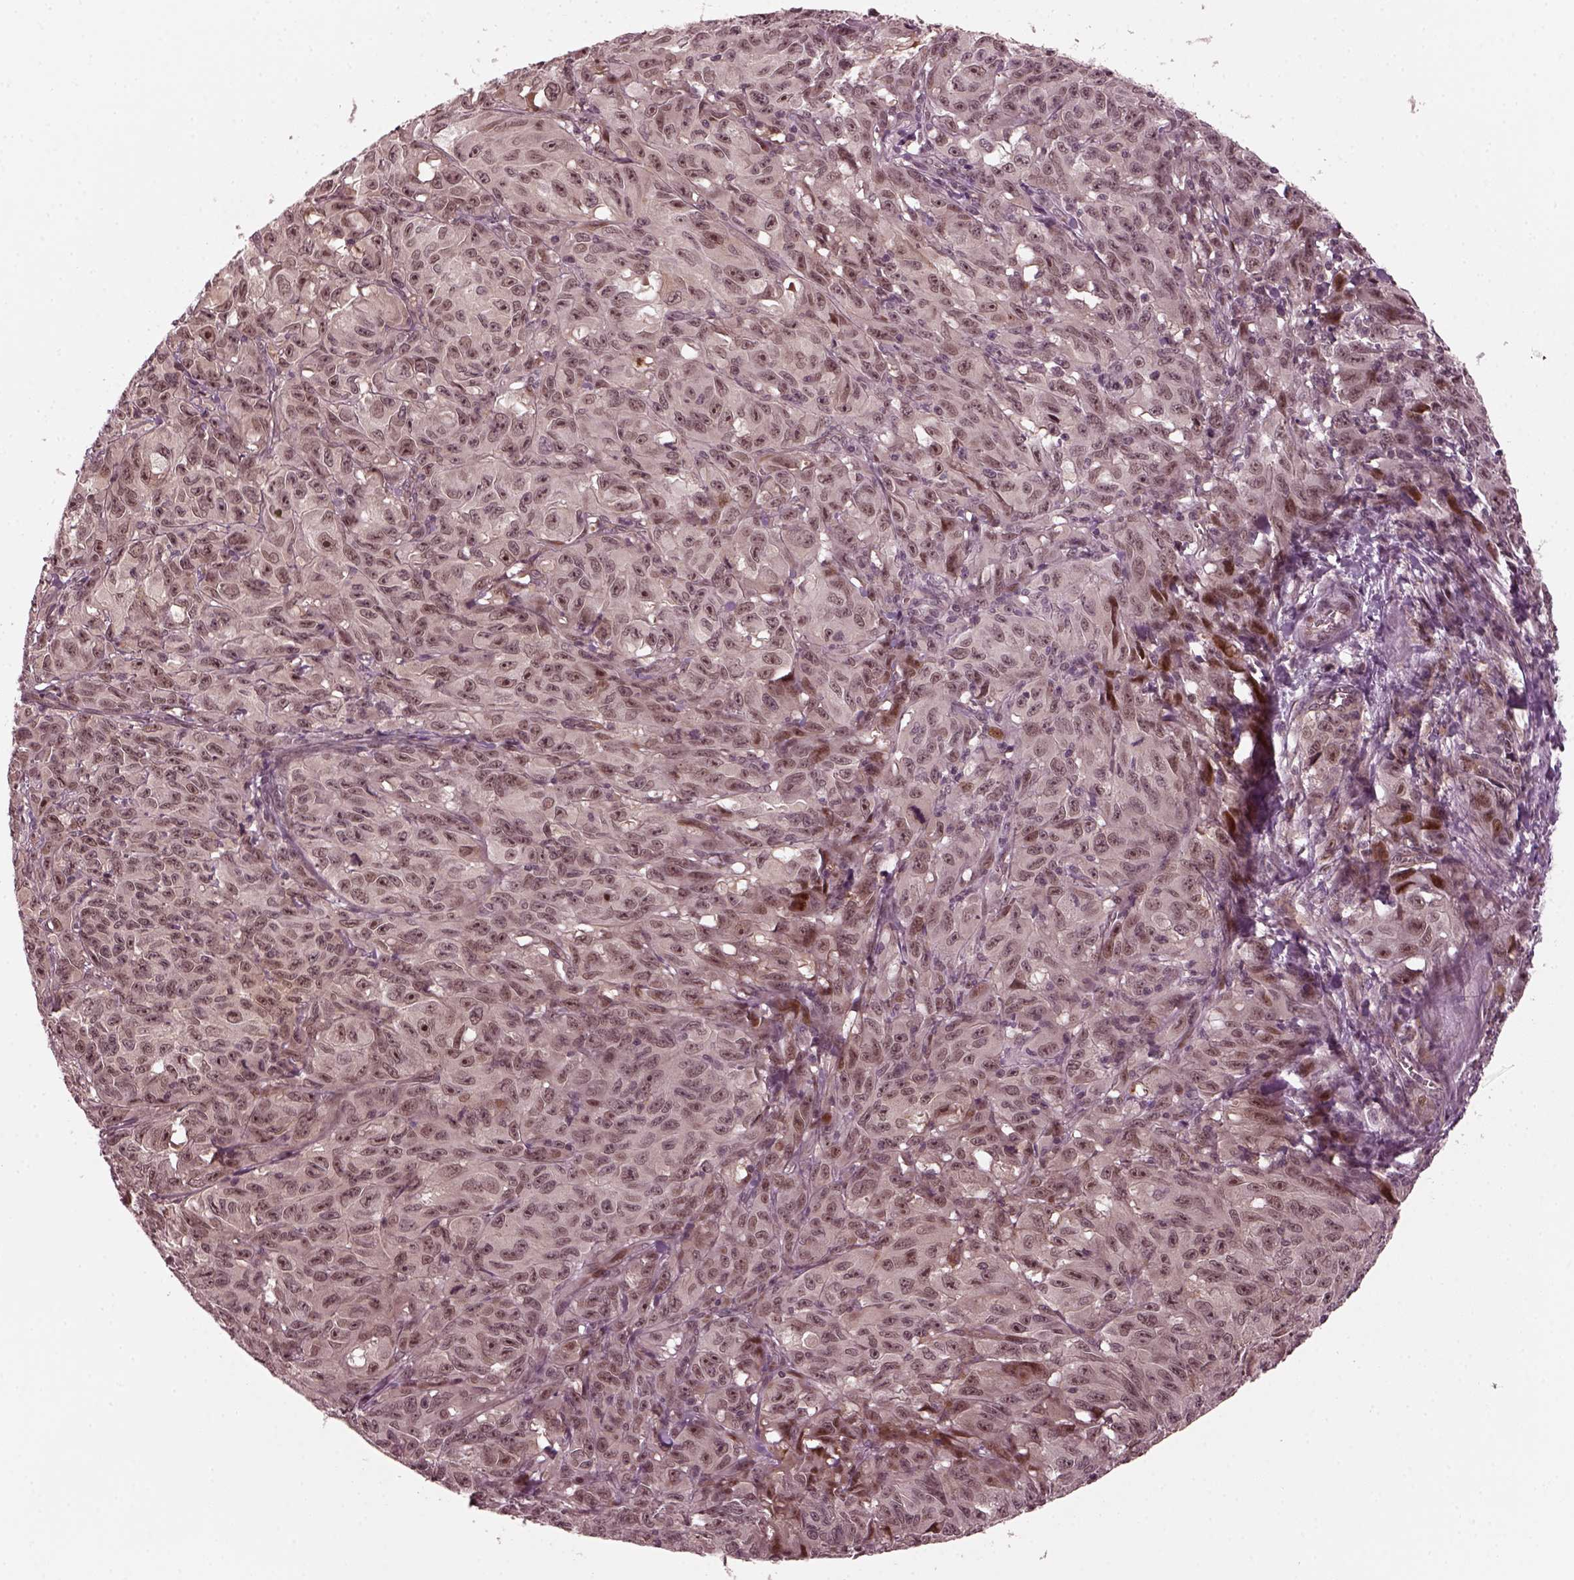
{"staining": {"intensity": "moderate", "quantity": "<25%", "location": "nuclear"}, "tissue": "melanoma", "cell_type": "Tumor cells", "image_type": "cancer", "snomed": [{"axis": "morphology", "description": "Malignant melanoma, NOS"}, {"axis": "topography", "description": "Vulva, labia, clitoris and Bartholin´s gland, NO"}], "caption": "Protein expression analysis of melanoma demonstrates moderate nuclear expression in about <25% of tumor cells. The staining is performed using DAB brown chromogen to label protein expression. The nuclei are counter-stained blue using hematoxylin.", "gene": "TRIB3", "patient": {"sex": "female", "age": 75}}